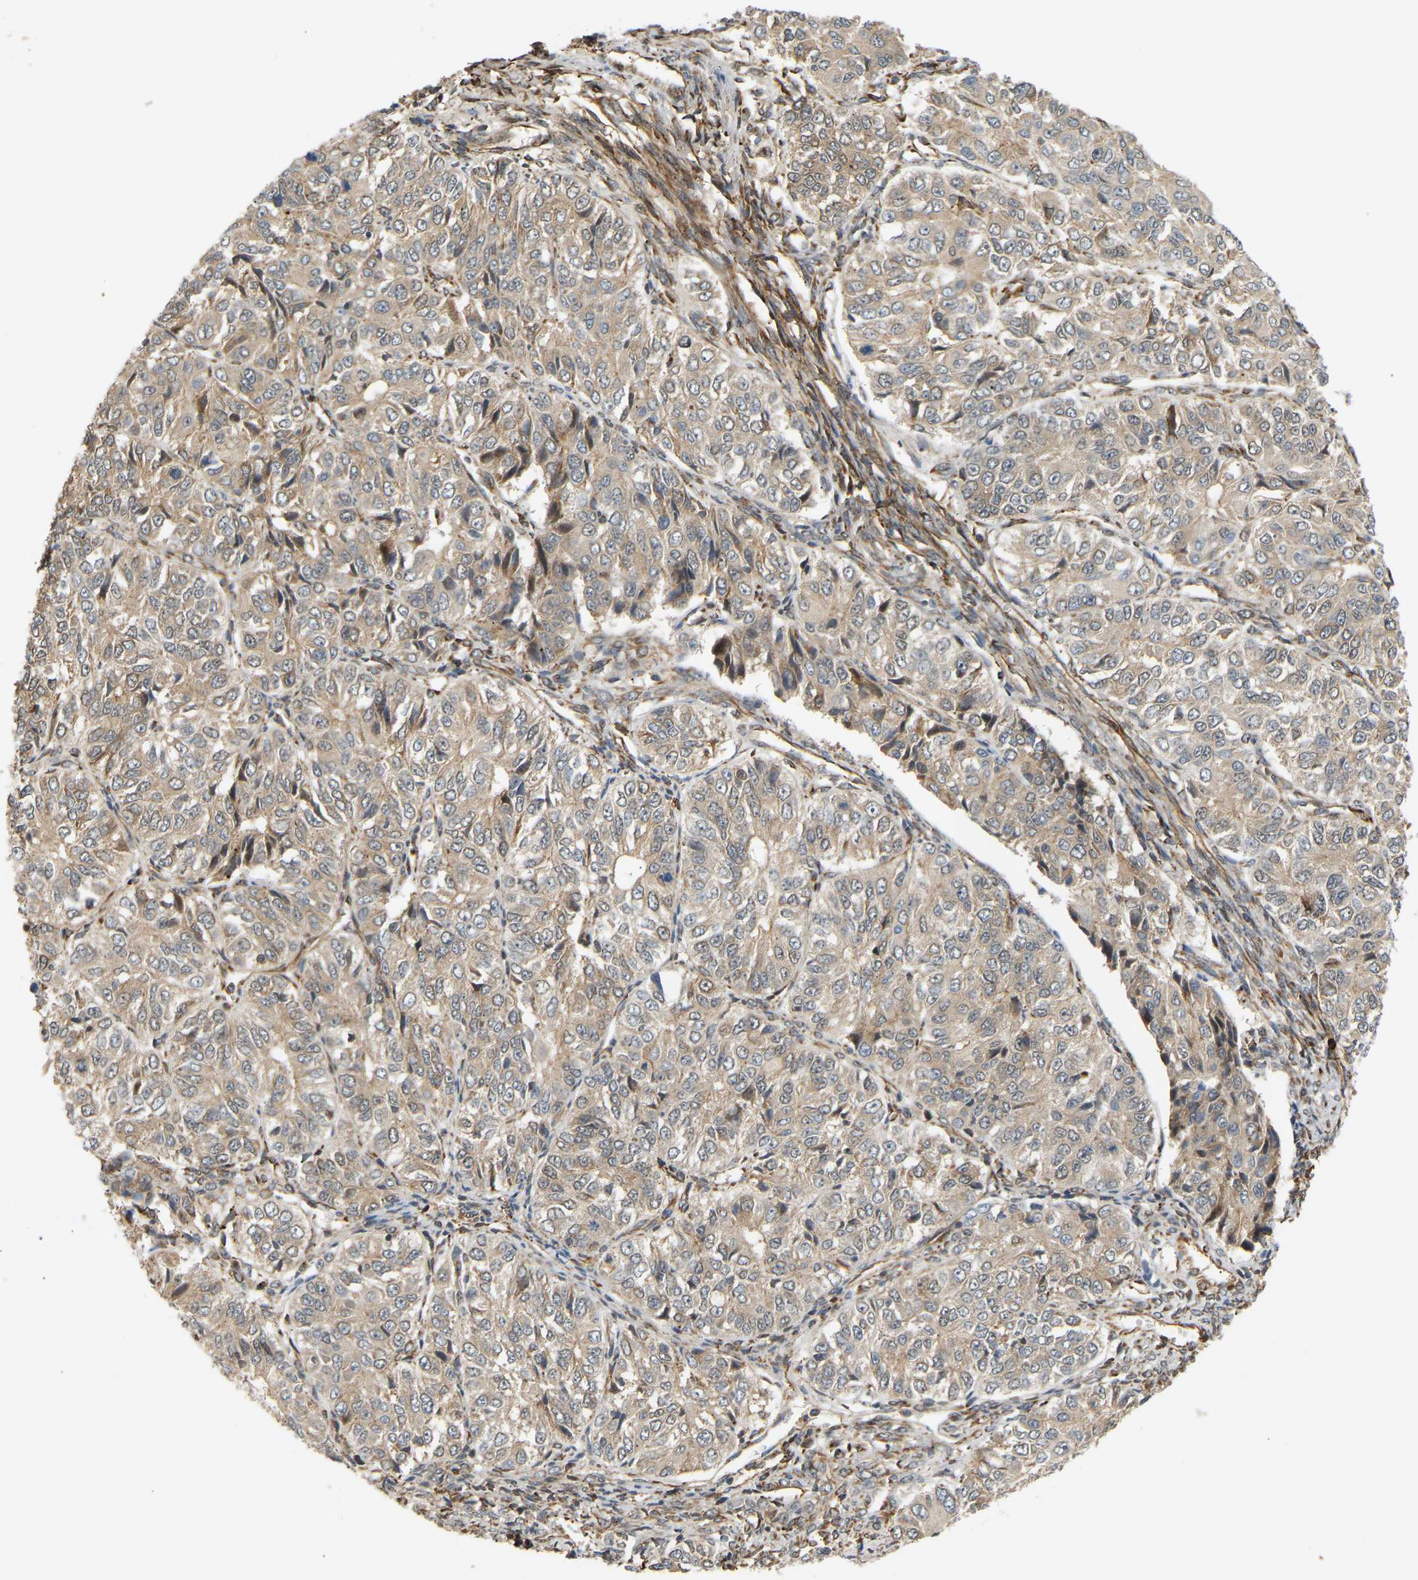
{"staining": {"intensity": "weak", "quantity": ">75%", "location": "cytoplasmic/membranous"}, "tissue": "ovarian cancer", "cell_type": "Tumor cells", "image_type": "cancer", "snomed": [{"axis": "morphology", "description": "Carcinoma, endometroid"}, {"axis": "topography", "description": "Ovary"}], "caption": "Ovarian endometroid carcinoma stained for a protein demonstrates weak cytoplasmic/membranous positivity in tumor cells.", "gene": "PLCG2", "patient": {"sex": "female", "age": 51}}